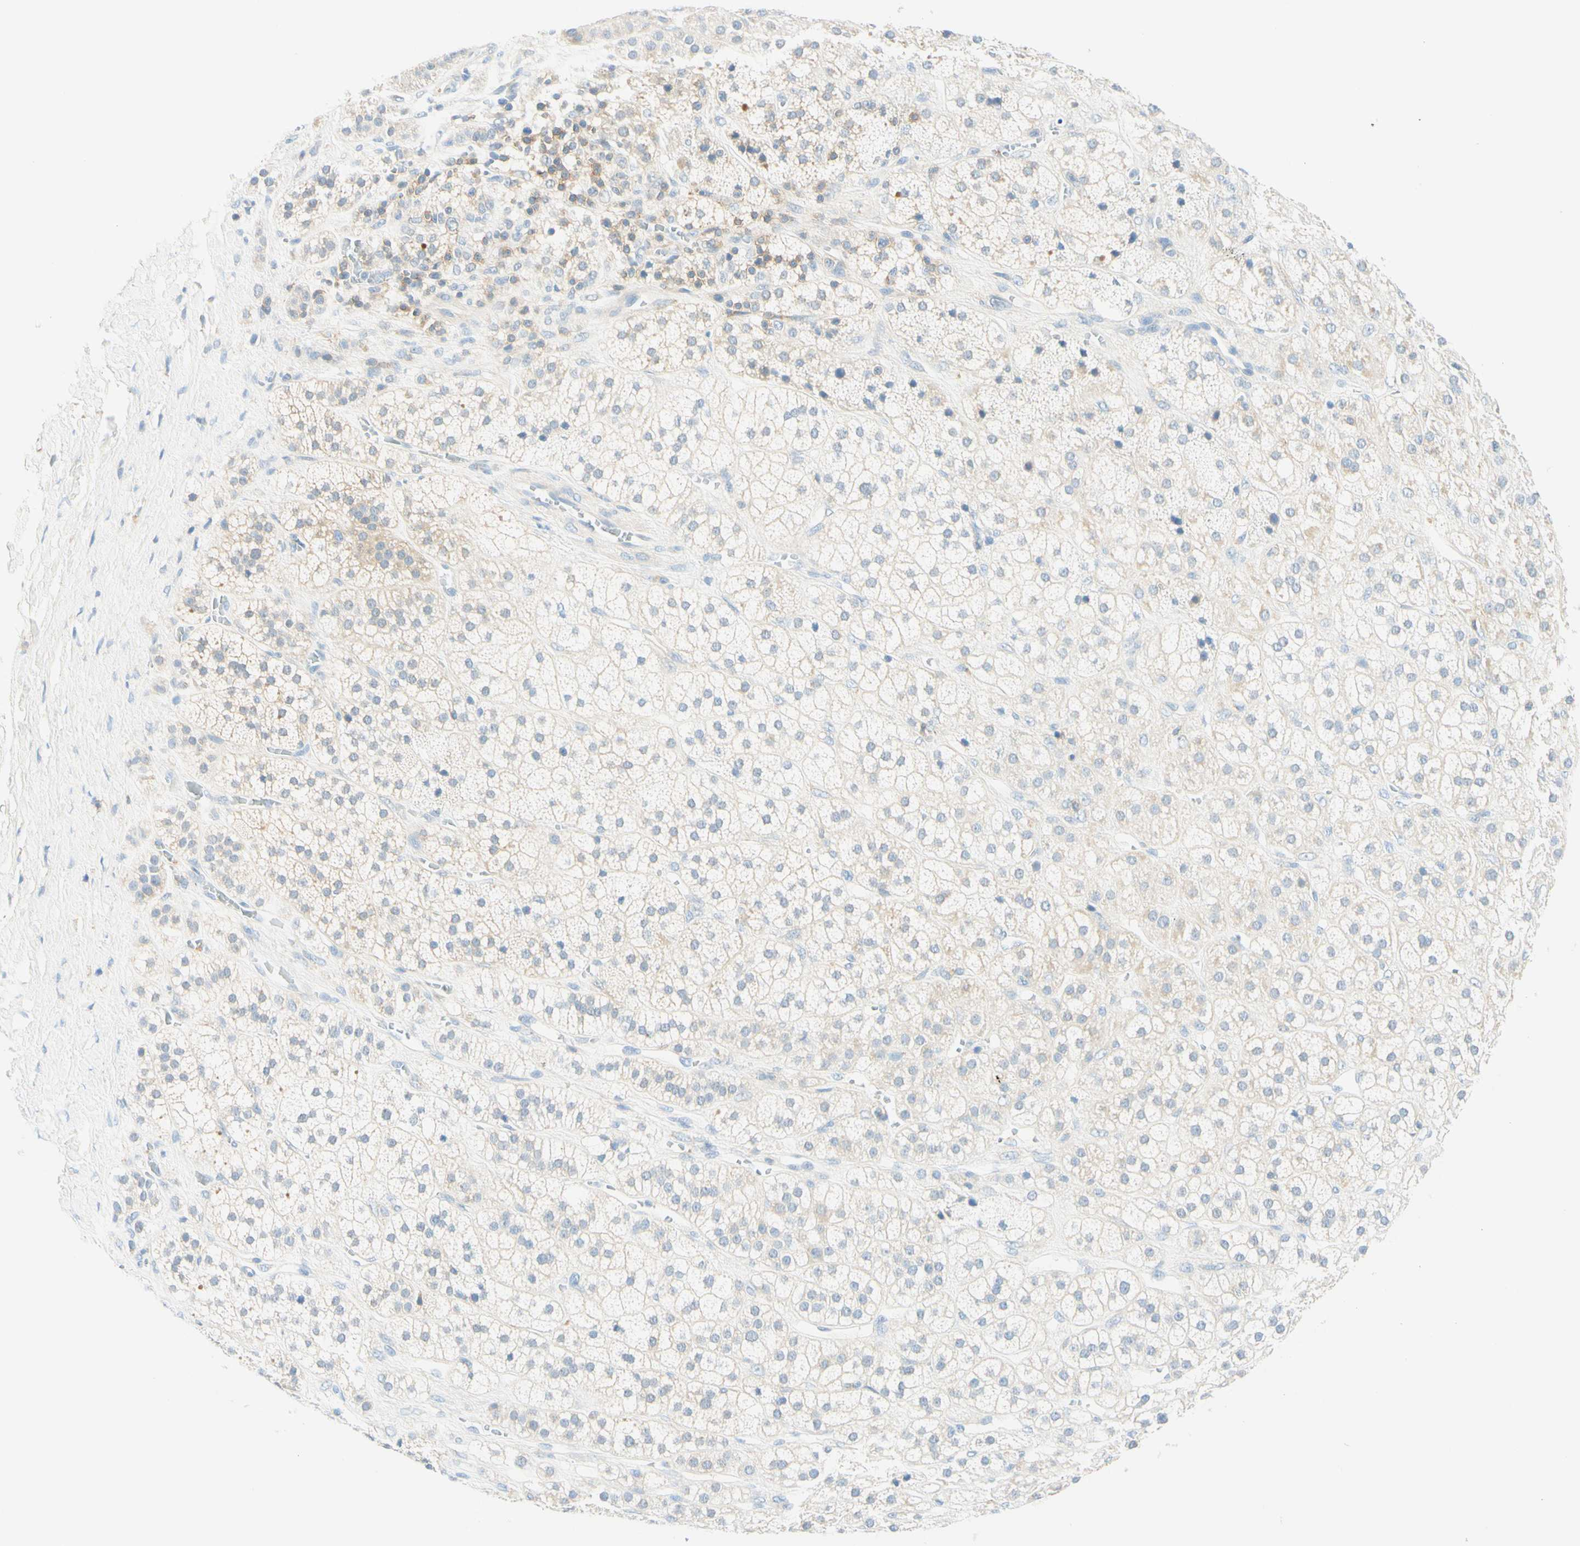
{"staining": {"intensity": "weak", "quantity": "25%-75%", "location": "cytoplasmic/membranous"}, "tissue": "adrenal gland", "cell_type": "Glandular cells", "image_type": "normal", "snomed": [{"axis": "morphology", "description": "Normal tissue, NOS"}, {"axis": "topography", "description": "Adrenal gland"}], "caption": "Immunohistochemistry (IHC) (DAB (3,3'-diaminobenzidine)) staining of unremarkable adrenal gland reveals weak cytoplasmic/membranous protein staining in approximately 25%-75% of glandular cells.", "gene": "LAT", "patient": {"sex": "male", "age": 56}}